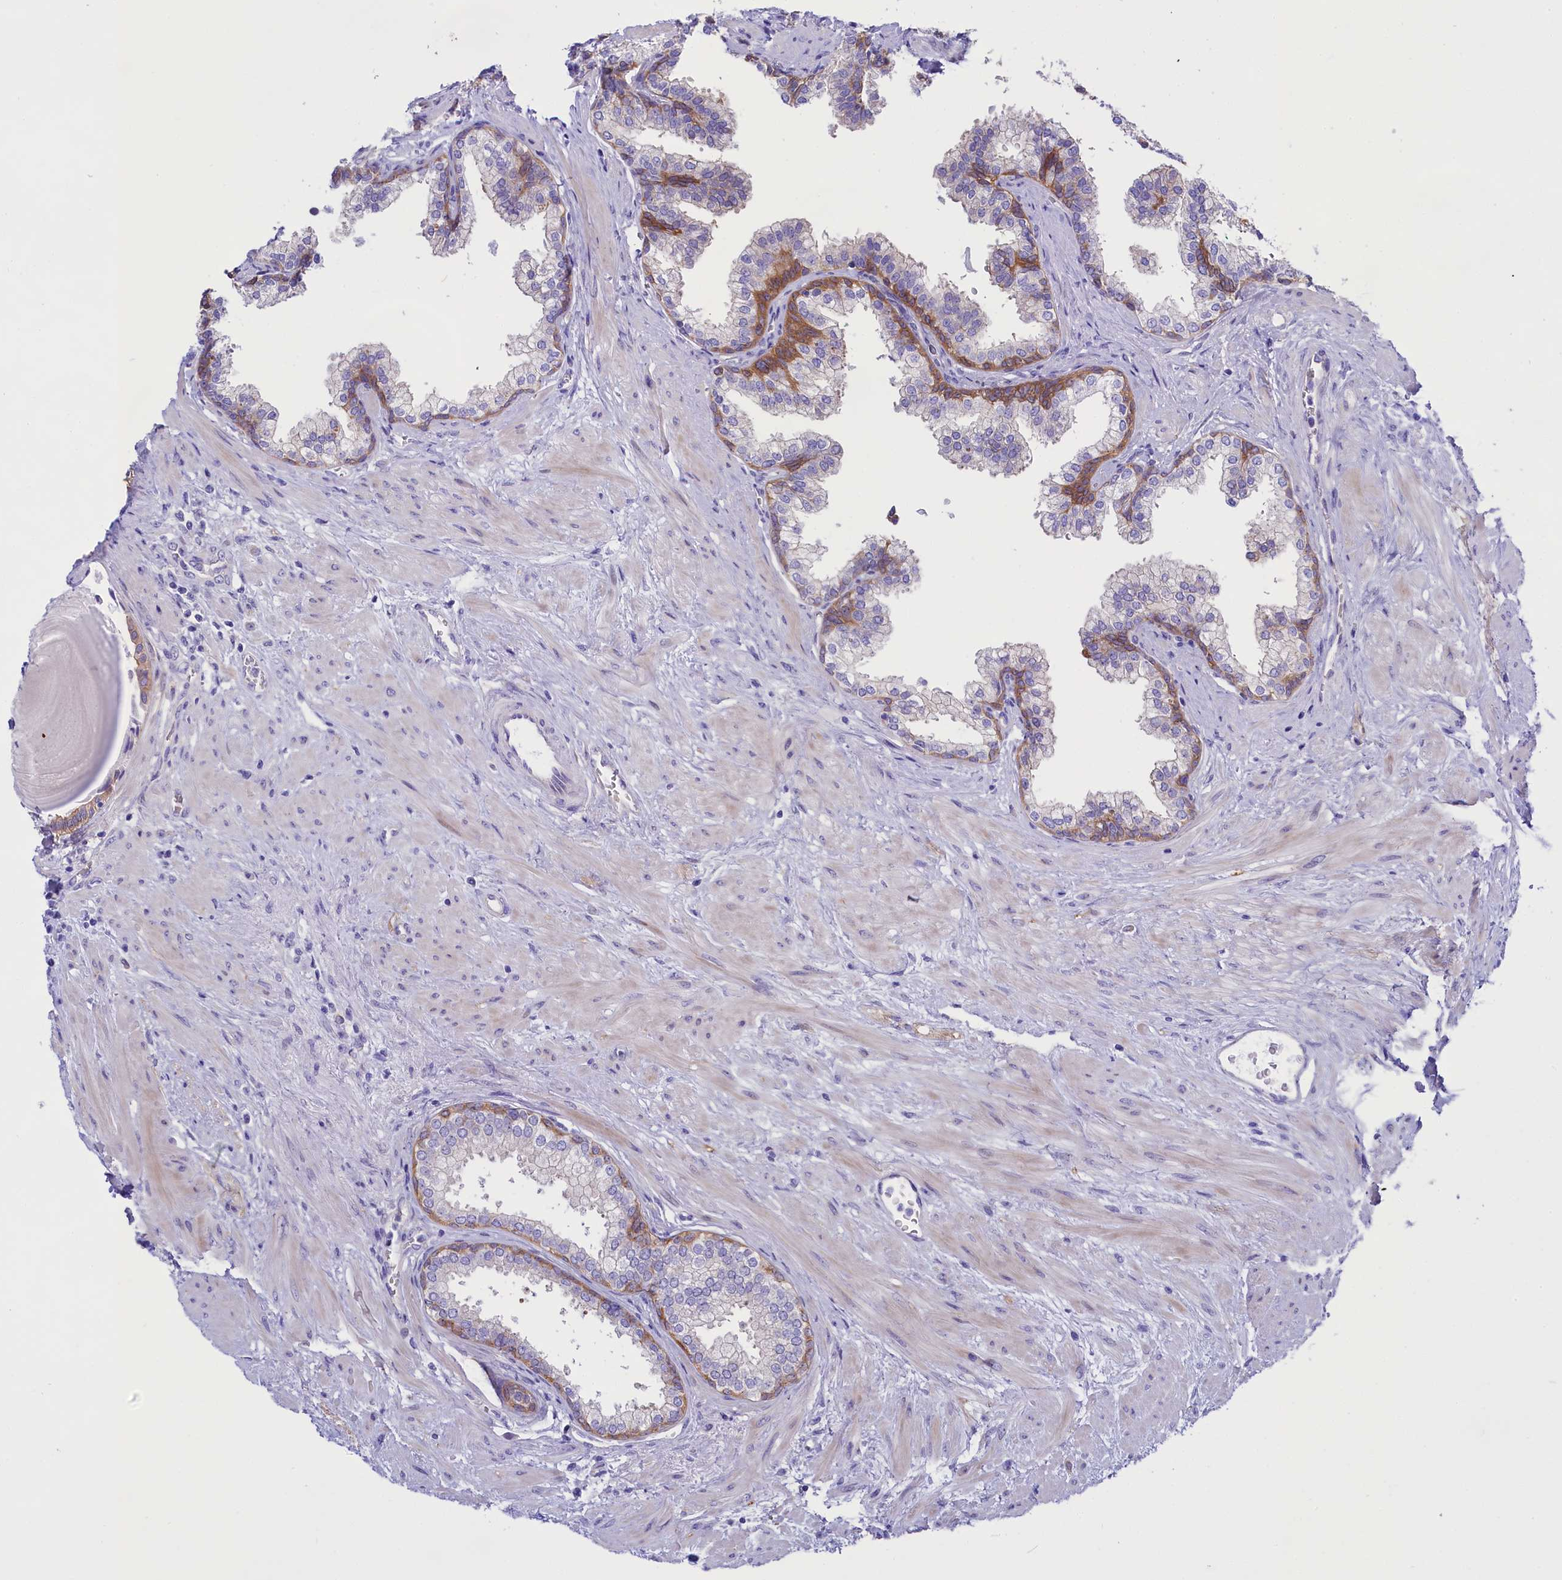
{"staining": {"intensity": "moderate", "quantity": "<25%", "location": "cytoplasmic/membranous"}, "tissue": "prostate", "cell_type": "Glandular cells", "image_type": "normal", "snomed": [{"axis": "morphology", "description": "Normal tissue, NOS"}, {"axis": "topography", "description": "Prostate"}], "caption": "The photomicrograph displays staining of unremarkable prostate, revealing moderate cytoplasmic/membranous protein positivity (brown color) within glandular cells. Ihc stains the protein of interest in brown and the nuclei are stained blue.", "gene": "PPP1R13L", "patient": {"sex": "male", "age": 57}}